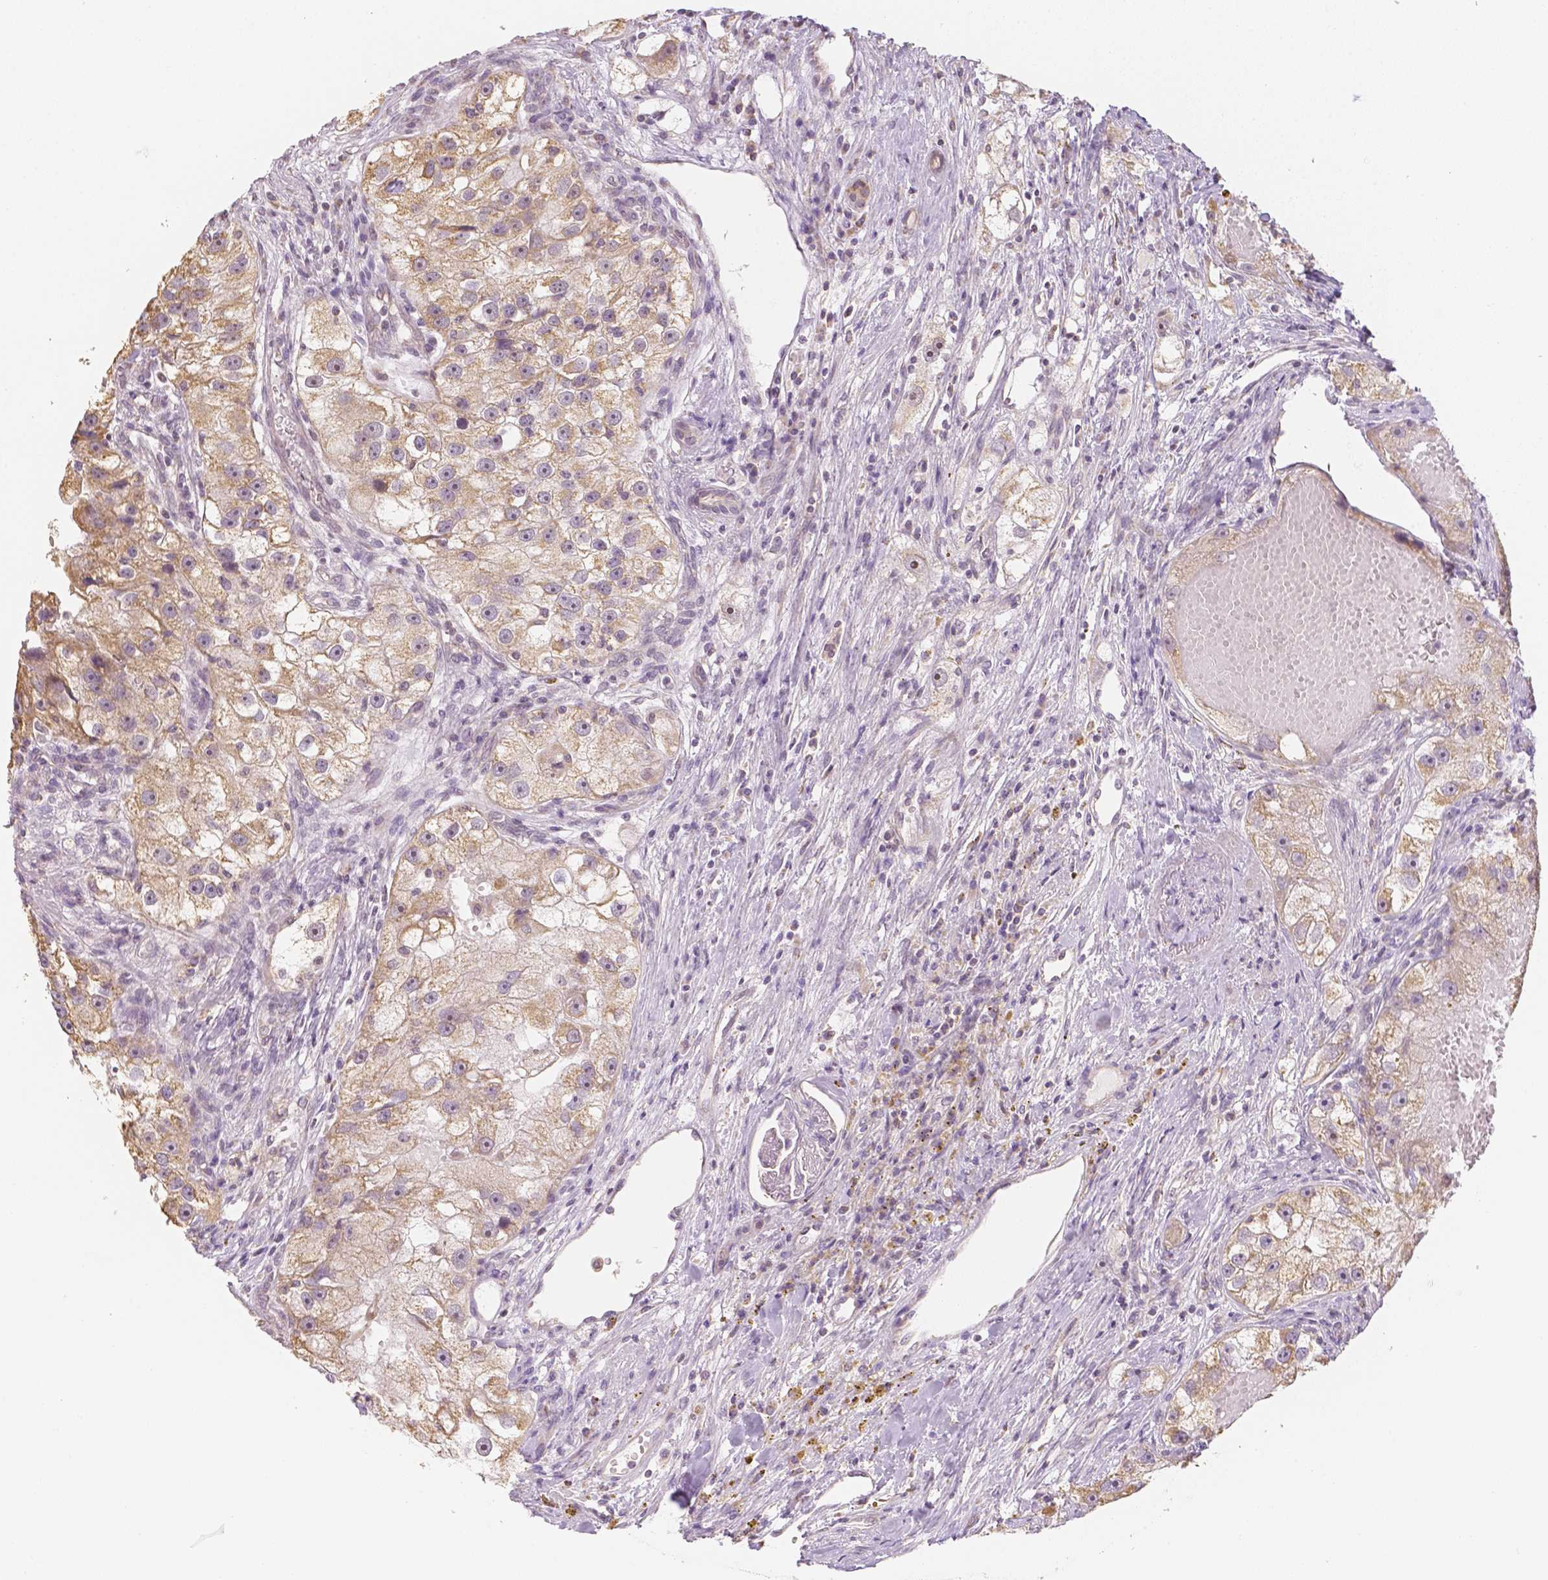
{"staining": {"intensity": "moderate", "quantity": ">75%", "location": "cytoplasmic/membranous"}, "tissue": "renal cancer", "cell_type": "Tumor cells", "image_type": "cancer", "snomed": [{"axis": "morphology", "description": "Adenocarcinoma, NOS"}, {"axis": "topography", "description": "Kidney"}], "caption": "This is a histology image of immunohistochemistry staining of renal adenocarcinoma, which shows moderate staining in the cytoplasmic/membranous of tumor cells.", "gene": "NVL", "patient": {"sex": "male", "age": 63}}